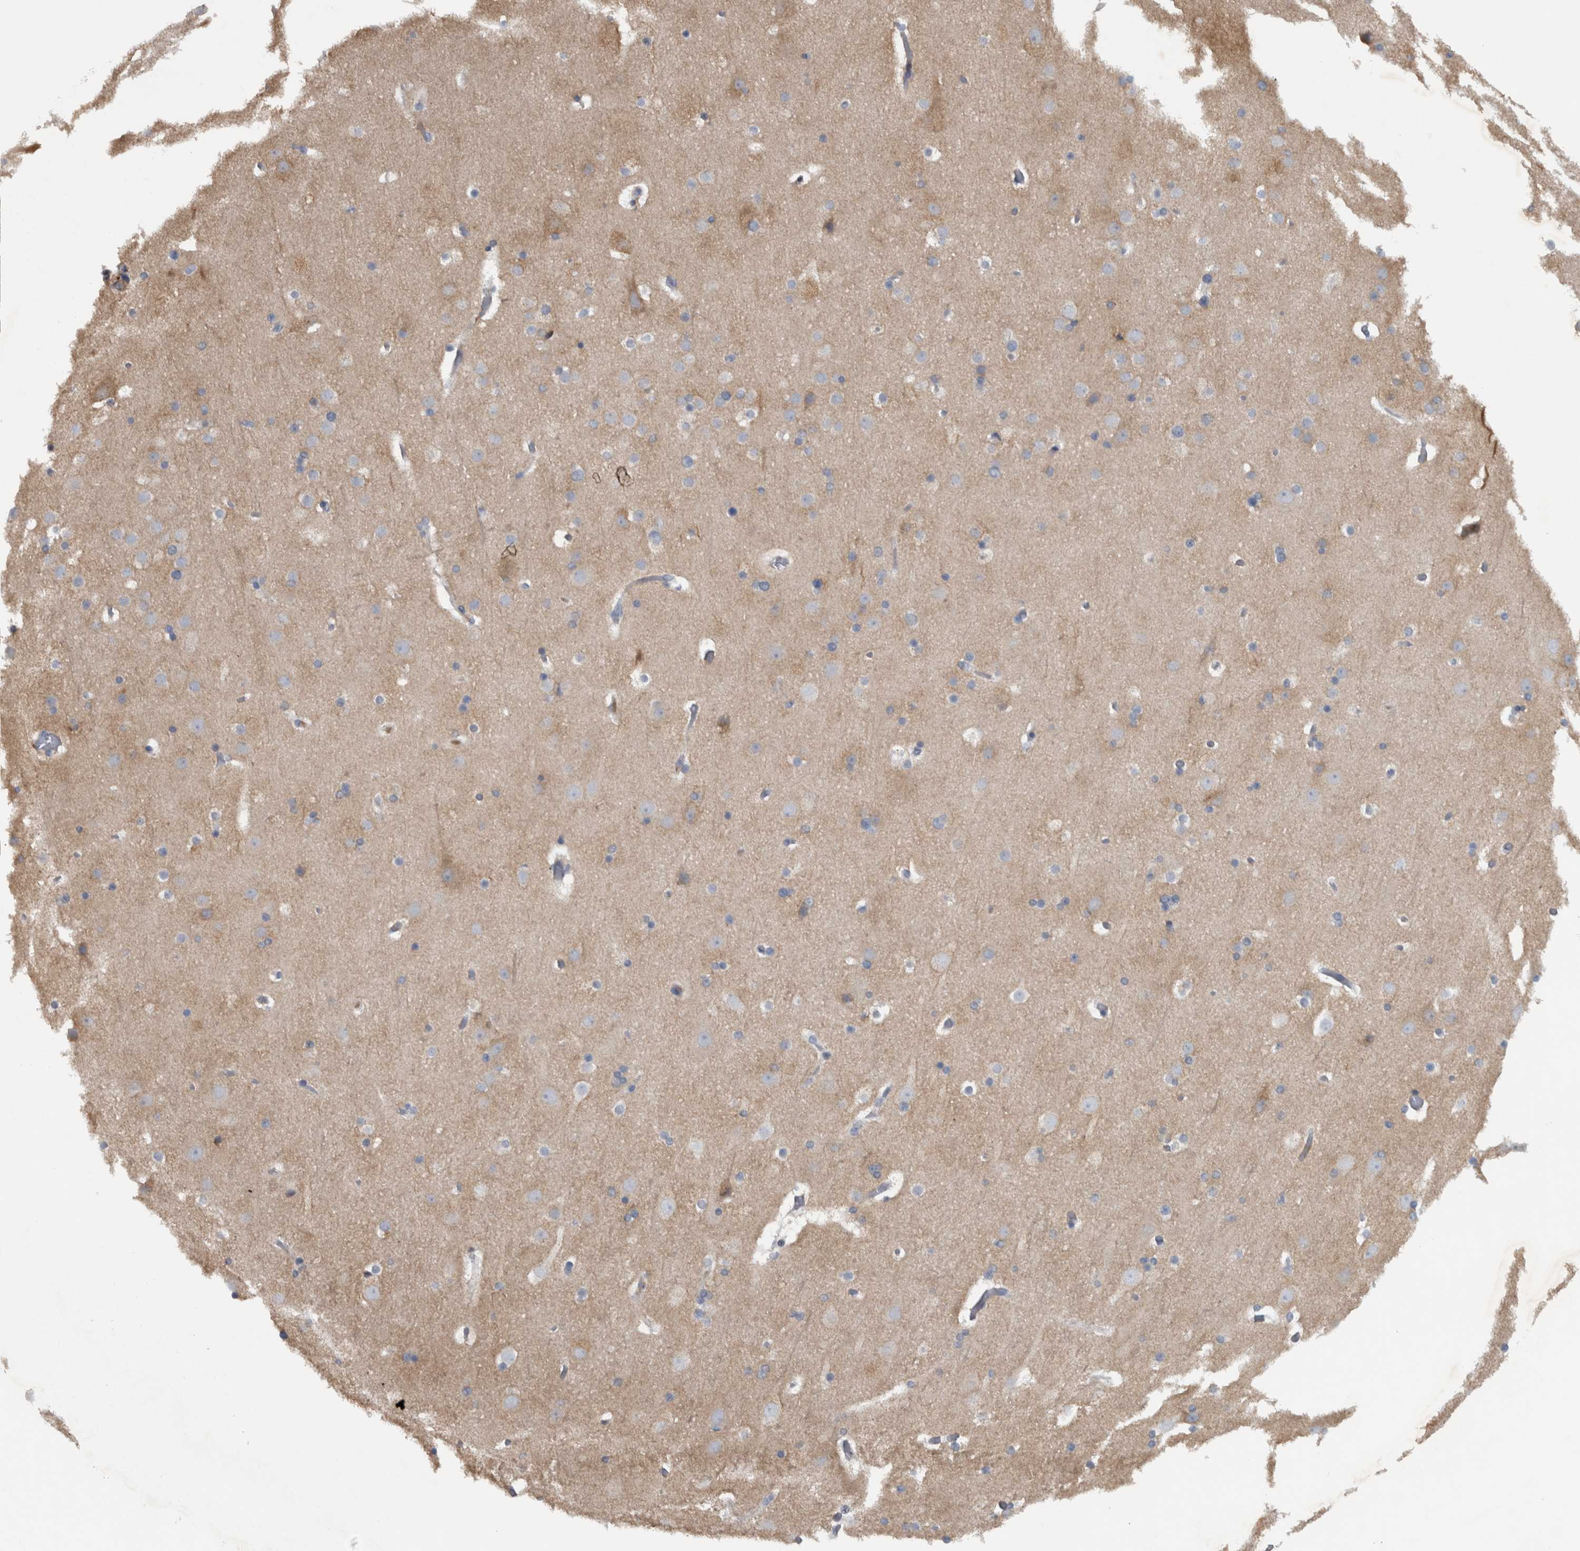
{"staining": {"intensity": "weak", "quantity": ">75%", "location": "cytoplasmic/membranous"}, "tissue": "cerebral cortex", "cell_type": "Endothelial cells", "image_type": "normal", "snomed": [{"axis": "morphology", "description": "Normal tissue, NOS"}, {"axis": "topography", "description": "Cerebral cortex"}], "caption": "Protein staining of normal cerebral cortex exhibits weak cytoplasmic/membranous expression in approximately >75% of endothelial cells. (DAB = brown stain, brightfield microscopy at high magnification).", "gene": "NT5C2", "patient": {"sex": "male", "age": 57}}